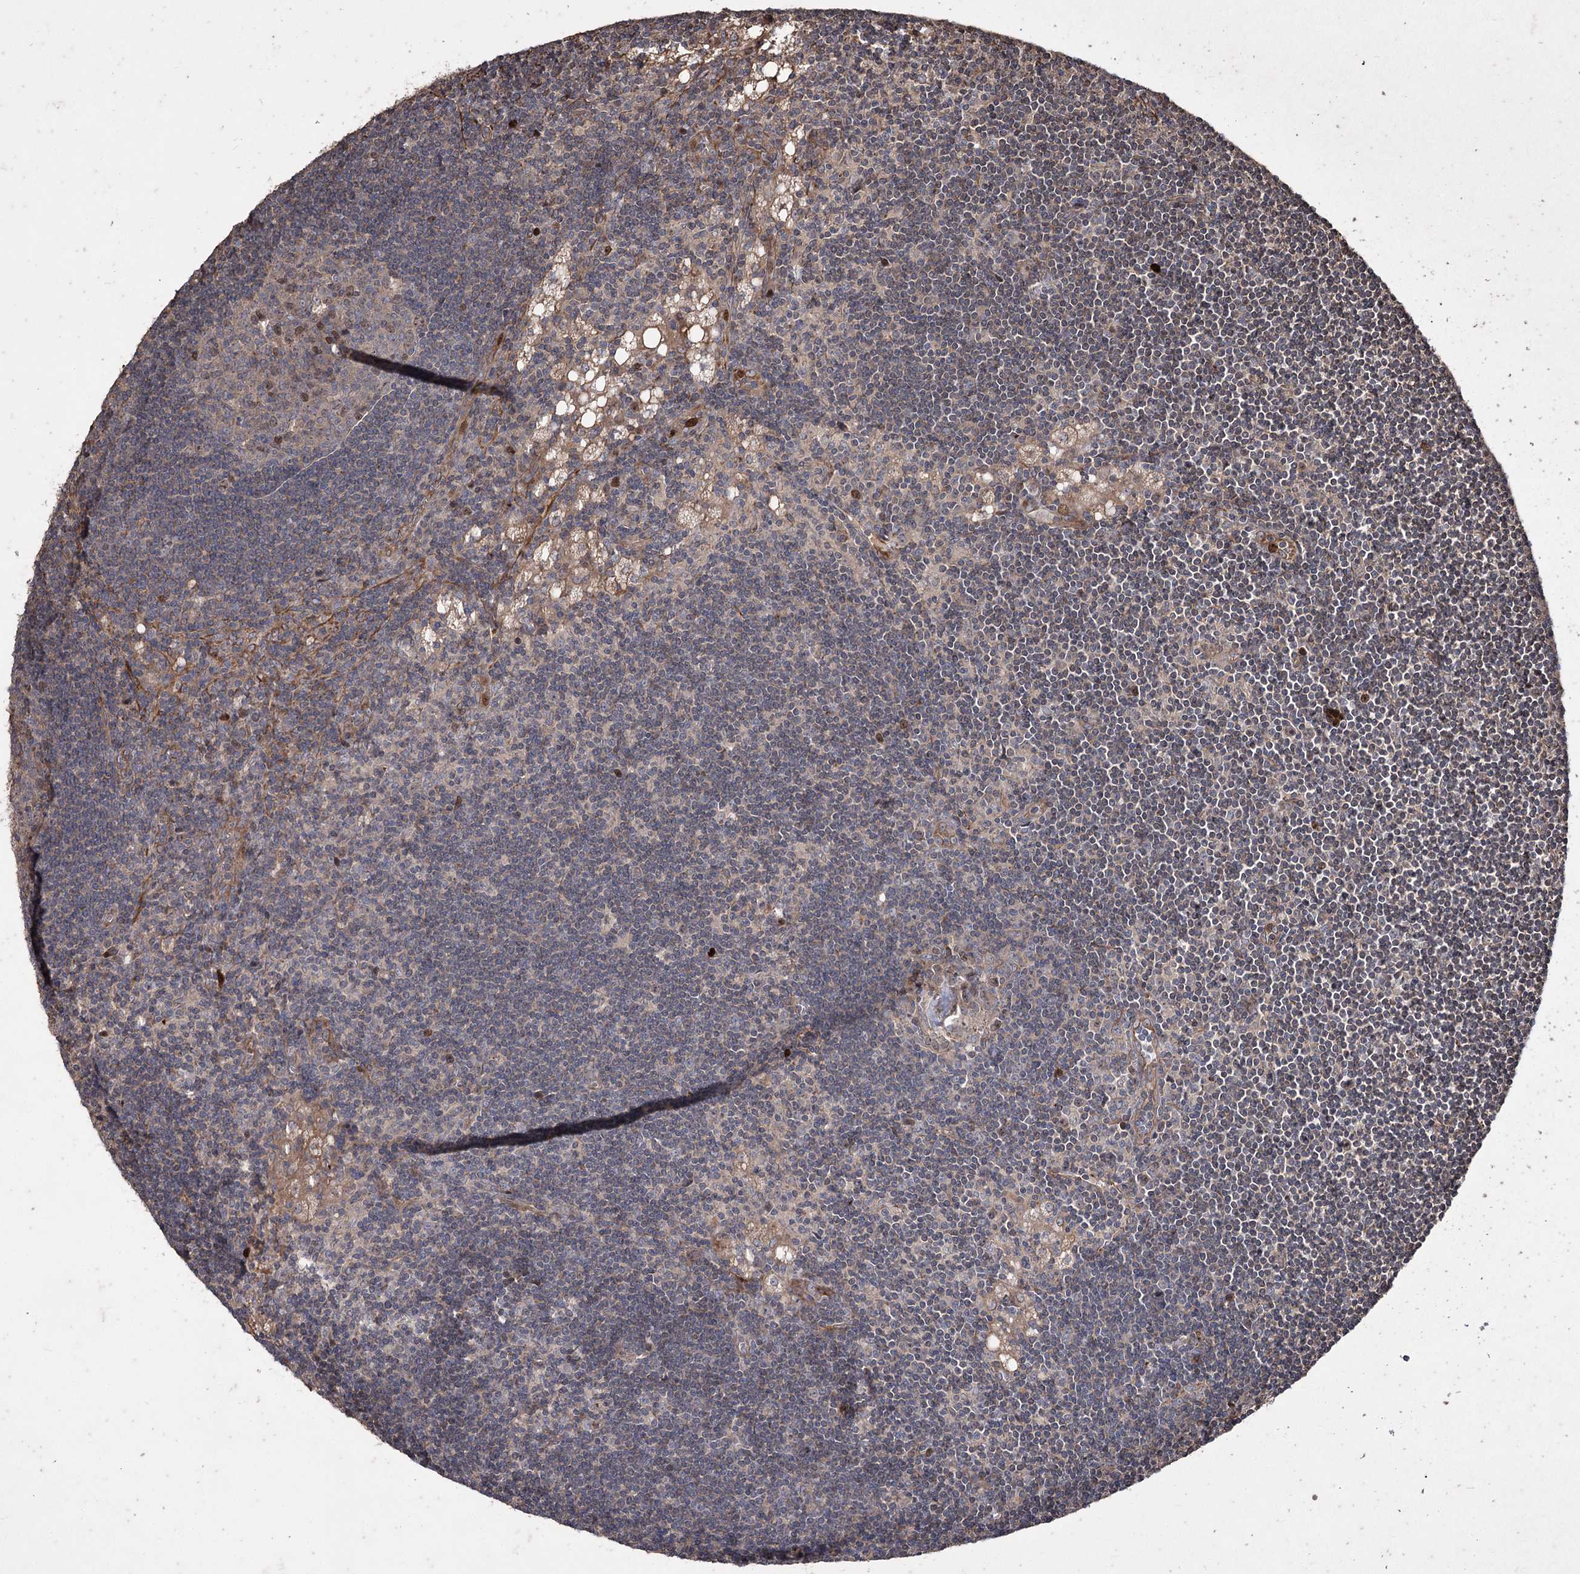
{"staining": {"intensity": "moderate", "quantity": "<25%", "location": "nuclear"}, "tissue": "lymph node", "cell_type": "Germinal center cells", "image_type": "normal", "snomed": [{"axis": "morphology", "description": "Normal tissue, NOS"}, {"axis": "topography", "description": "Lymph node"}], "caption": "A brown stain highlights moderate nuclear staining of a protein in germinal center cells of unremarkable human lymph node. (IHC, brightfield microscopy, high magnification).", "gene": "PRC1", "patient": {"sex": "male", "age": 24}}